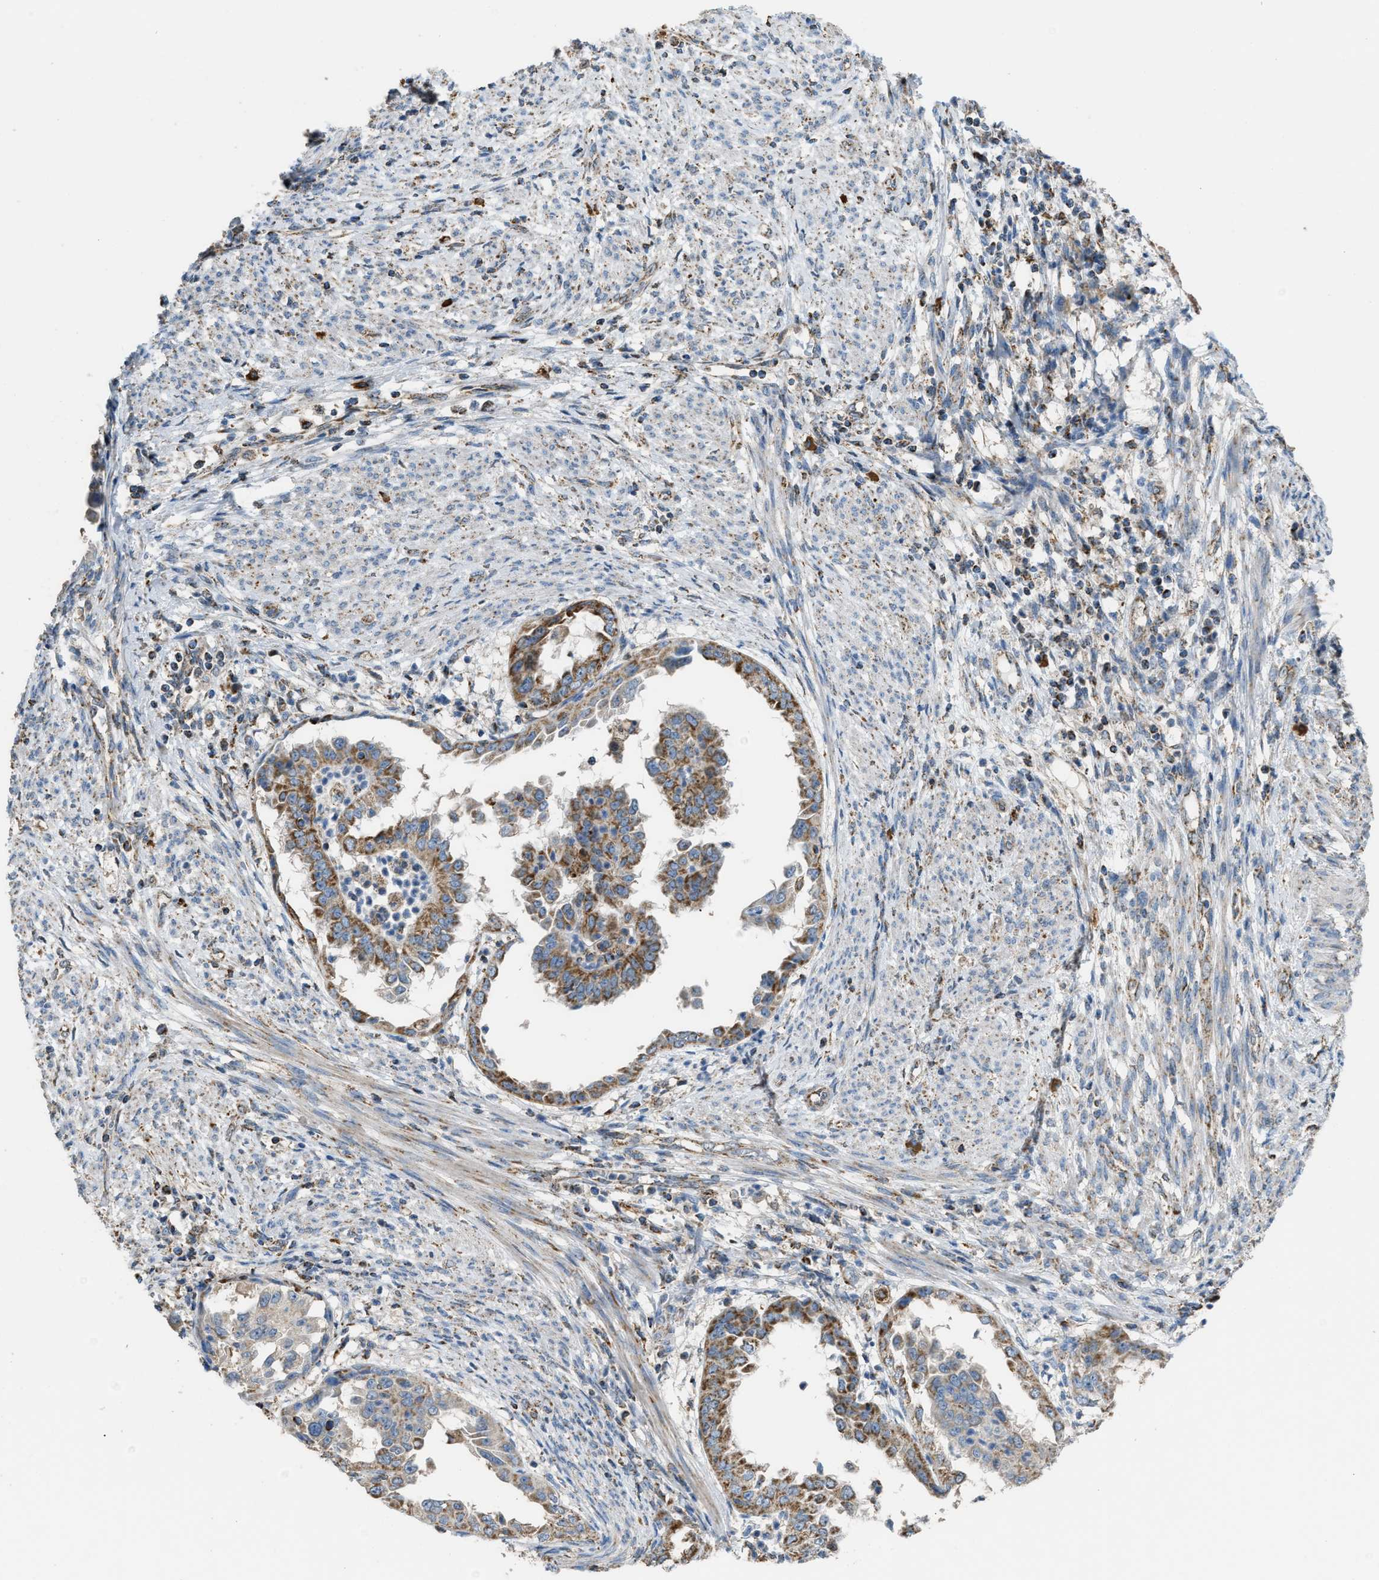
{"staining": {"intensity": "moderate", "quantity": ">75%", "location": "cytoplasmic/membranous"}, "tissue": "endometrial cancer", "cell_type": "Tumor cells", "image_type": "cancer", "snomed": [{"axis": "morphology", "description": "Adenocarcinoma, NOS"}, {"axis": "topography", "description": "Endometrium"}], "caption": "A brown stain highlights moderate cytoplasmic/membranous staining of a protein in adenocarcinoma (endometrial) tumor cells.", "gene": "ETFB", "patient": {"sex": "female", "age": 85}}